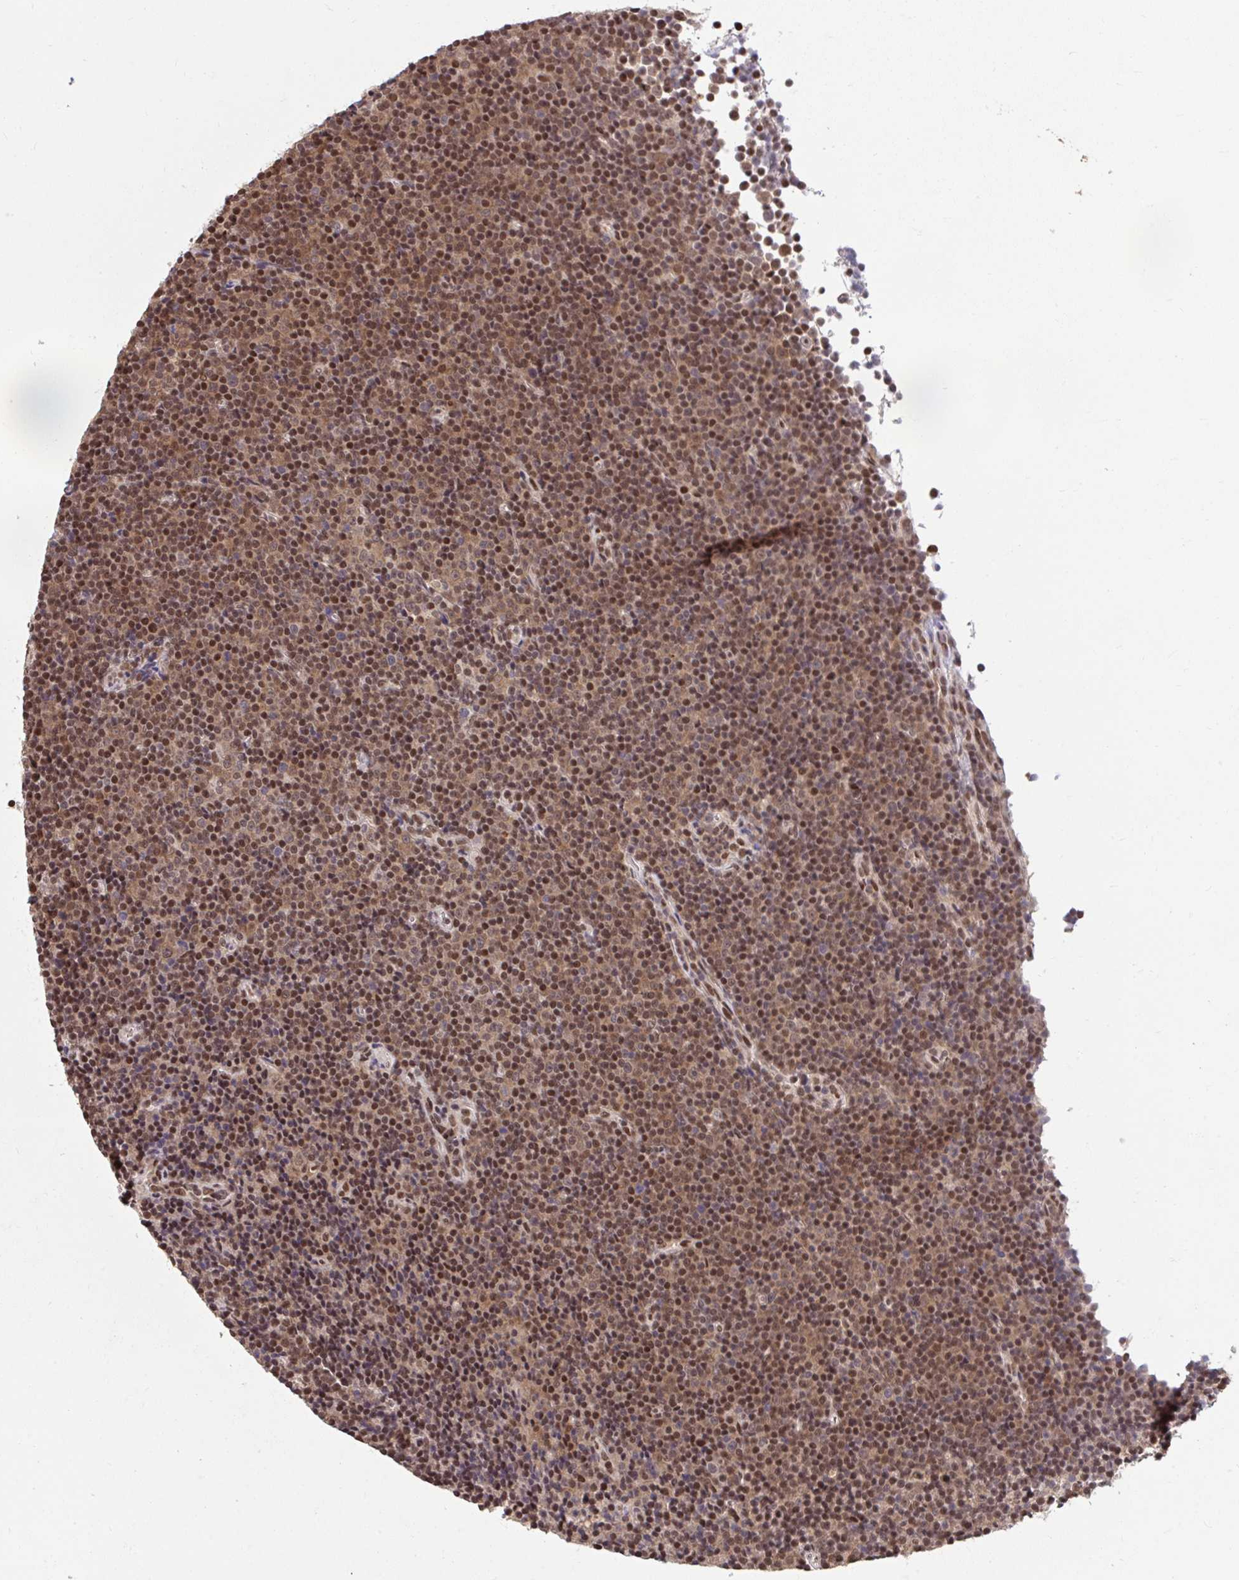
{"staining": {"intensity": "moderate", "quantity": ">75%", "location": "nuclear"}, "tissue": "lymphoma", "cell_type": "Tumor cells", "image_type": "cancer", "snomed": [{"axis": "morphology", "description": "Malignant lymphoma, non-Hodgkin's type, Low grade"}, {"axis": "topography", "description": "Lymph node"}], "caption": "Malignant lymphoma, non-Hodgkin's type (low-grade) tissue exhibits moderate nuclear positivity in approximately >75% of tumor cells", "gene": "GLIS3", "patient": {"sex": "female", "age": 67}}